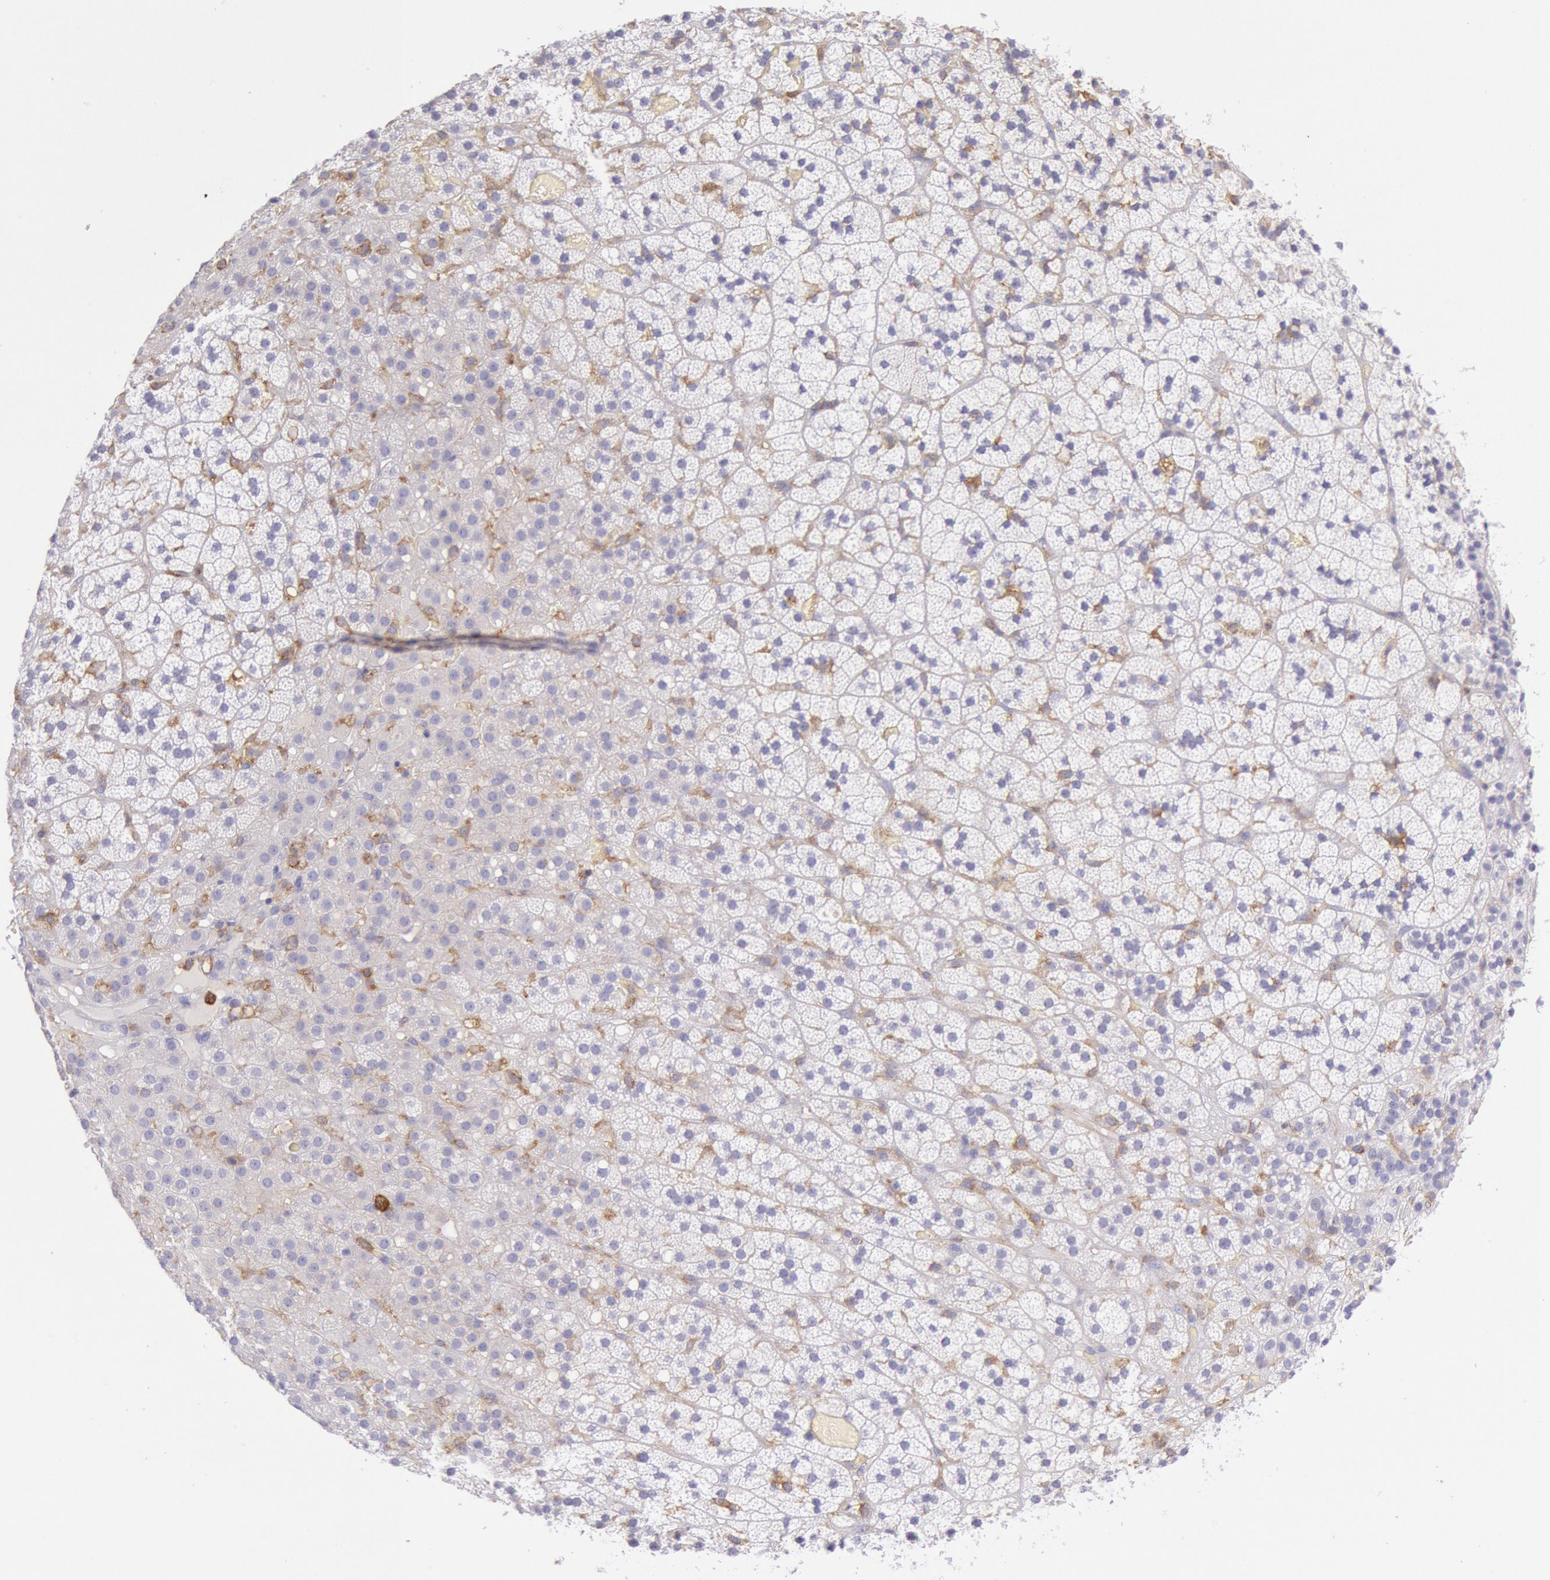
{"staining": {"intensity": "negative", "quantity": "none", "location": "none"}, "tissue": "adrenal gland", "cell_type": "Glandular cells", "image_type": "normal", "snomed": [{"axis": "morphology", "description": "Normal tissue, NOS"}, {"axis": "topography", "description": "Adrenal gland"}], "caption": "DAB immunohistochemical staining of benign adrenal gland exhibits no significant positivity in glandular cells. Brightfield microscopy of immunohistochemistry (IHC) stained with DAB (3,3'-diaminobenzidine) (brown) and hematoxylin (blue), captured at high magnification.", "gene": "LYN", "patient": {"sex": "male", "age": 35}}